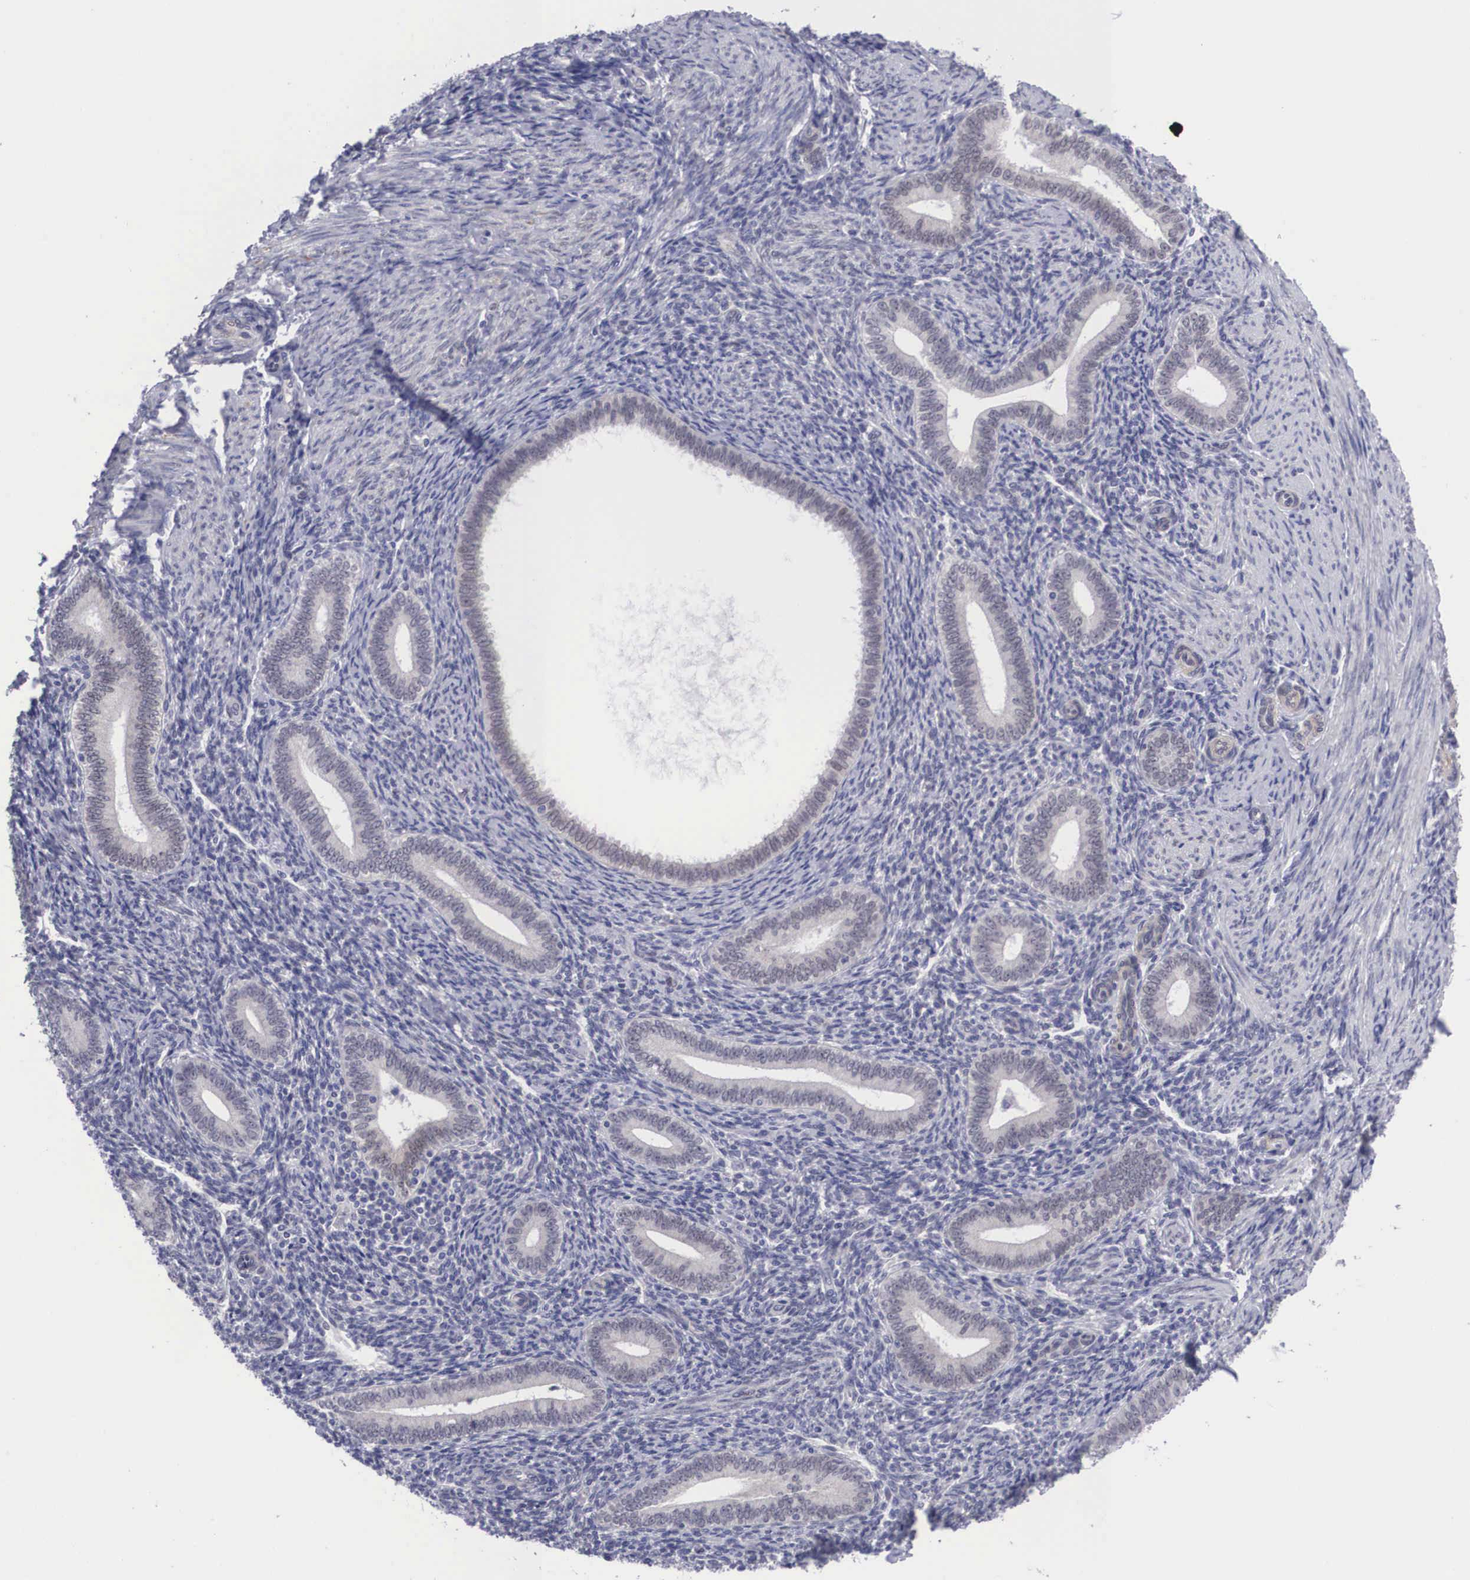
{"staining": {"intensity": "negative", "quantity": "none", "location": "none"}, "tissue": "endometrium", "cell_type": "Cells in endometrial stroma", "image_type": "normal", "snomed": [{"axis": "morphology", "description": "Normal tissue, NOS"}, {"axis": "topography", "description": "Endometrium"}], "caption": "An immunohistochemistry photomicrograph of unremarkable endometrium is shown. There is no staining in cells in endometrial stroma of endometrium.", "gene": "SOX11", "patient": {"sex": "female", "age": 35}}